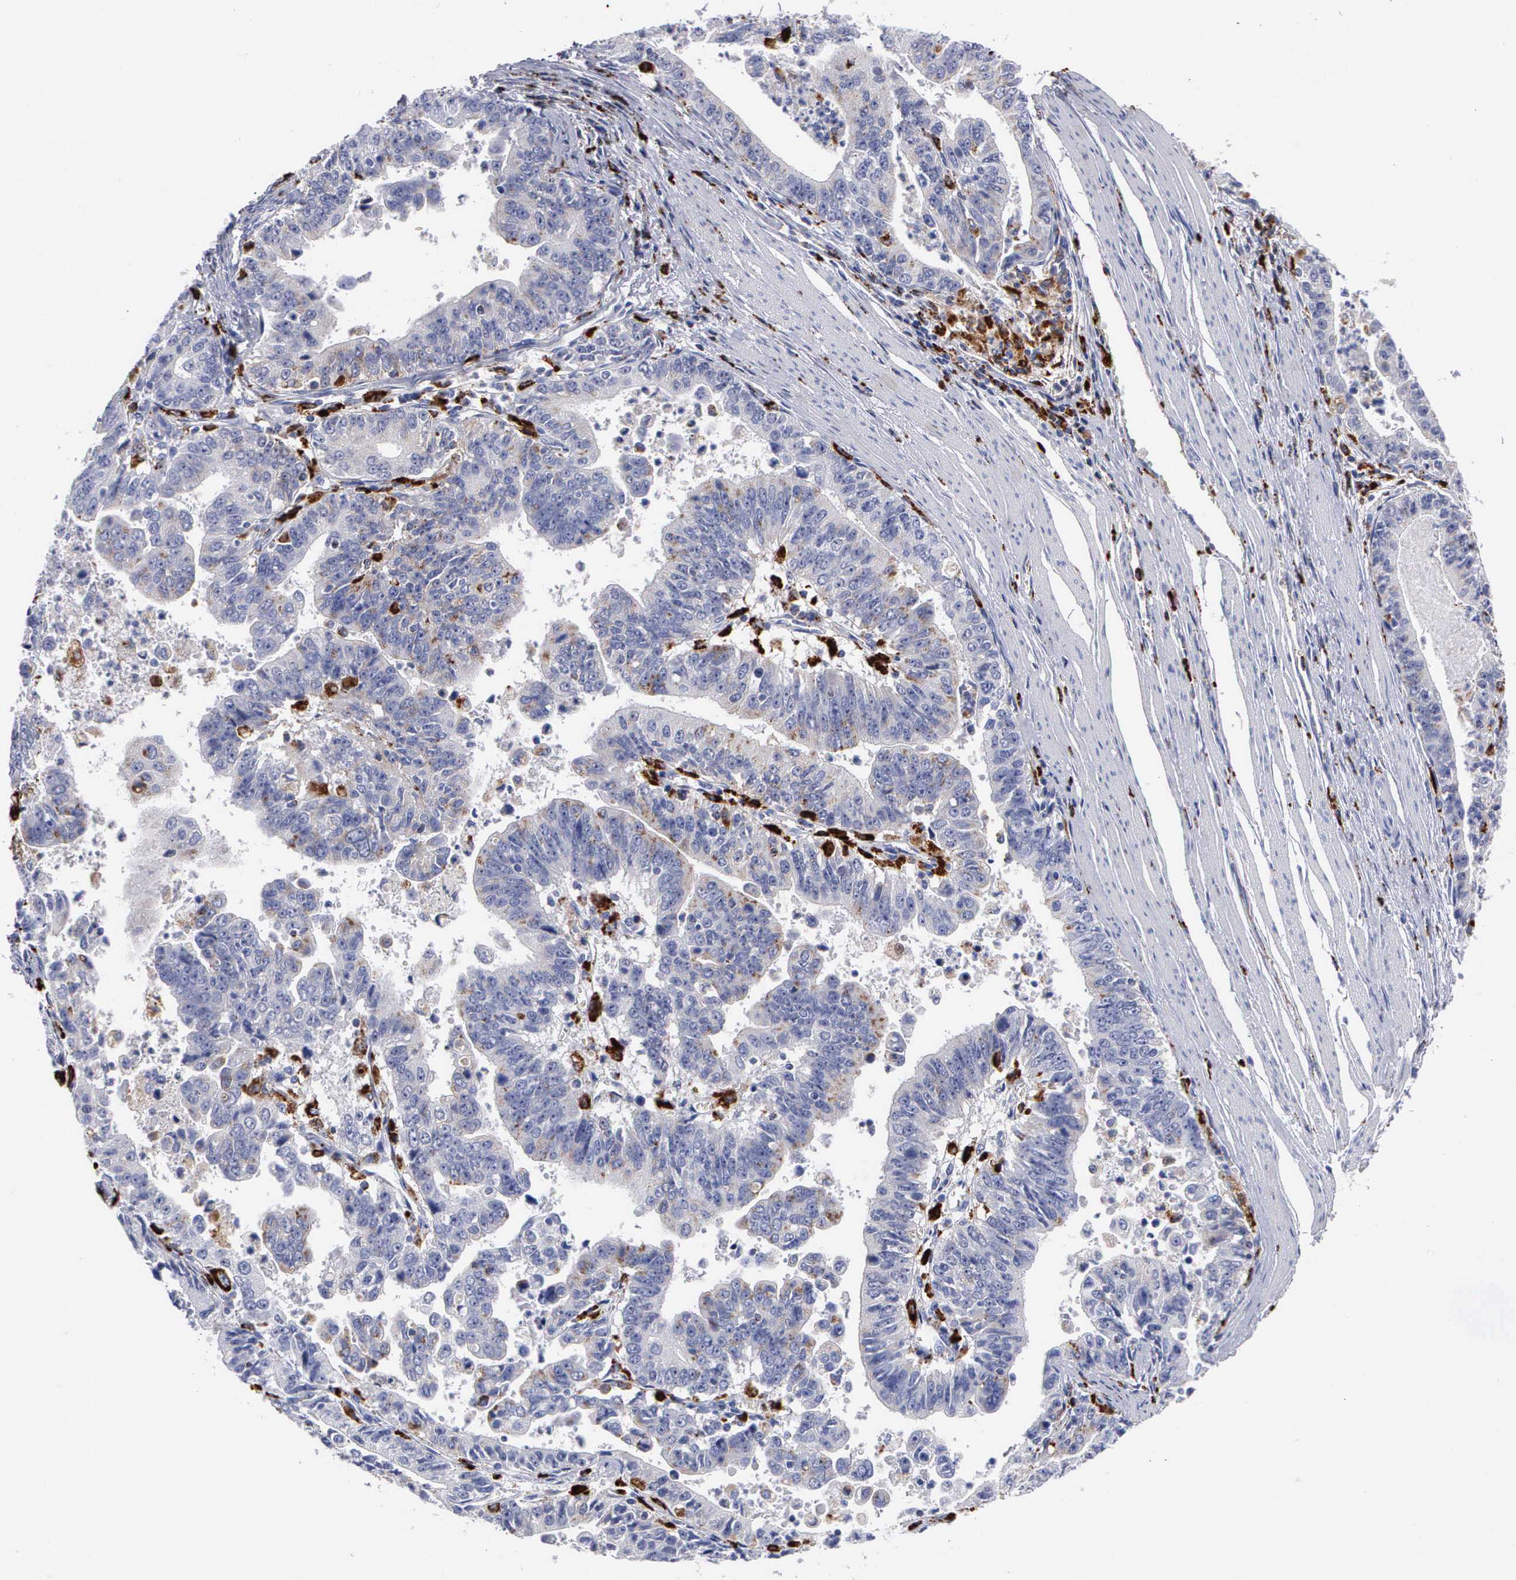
{"staining": {"intensity": "moderate", "quantity": "<25%", "location": "cytoplasmic/membranous"}, "tissue": "stomach cancer", "cell_type": "Tumor cells", "image_type": "cancer", "snomed": [{"axis": "morphology", "description": "Adenocarcinoma, NOS"}, {"axis": "topography", "description": "Stomach, upper"}], "caption": "Immunohistochemistry histopathology image of stomach adenocarcinoma stained for a protein (brown), which demonstrates low levels of moderate cytoplasmic/membranous staining in approximately <25% of tumor cells.", "gene": "CTSH", "patient": {"sex": "female", "age": 50}}